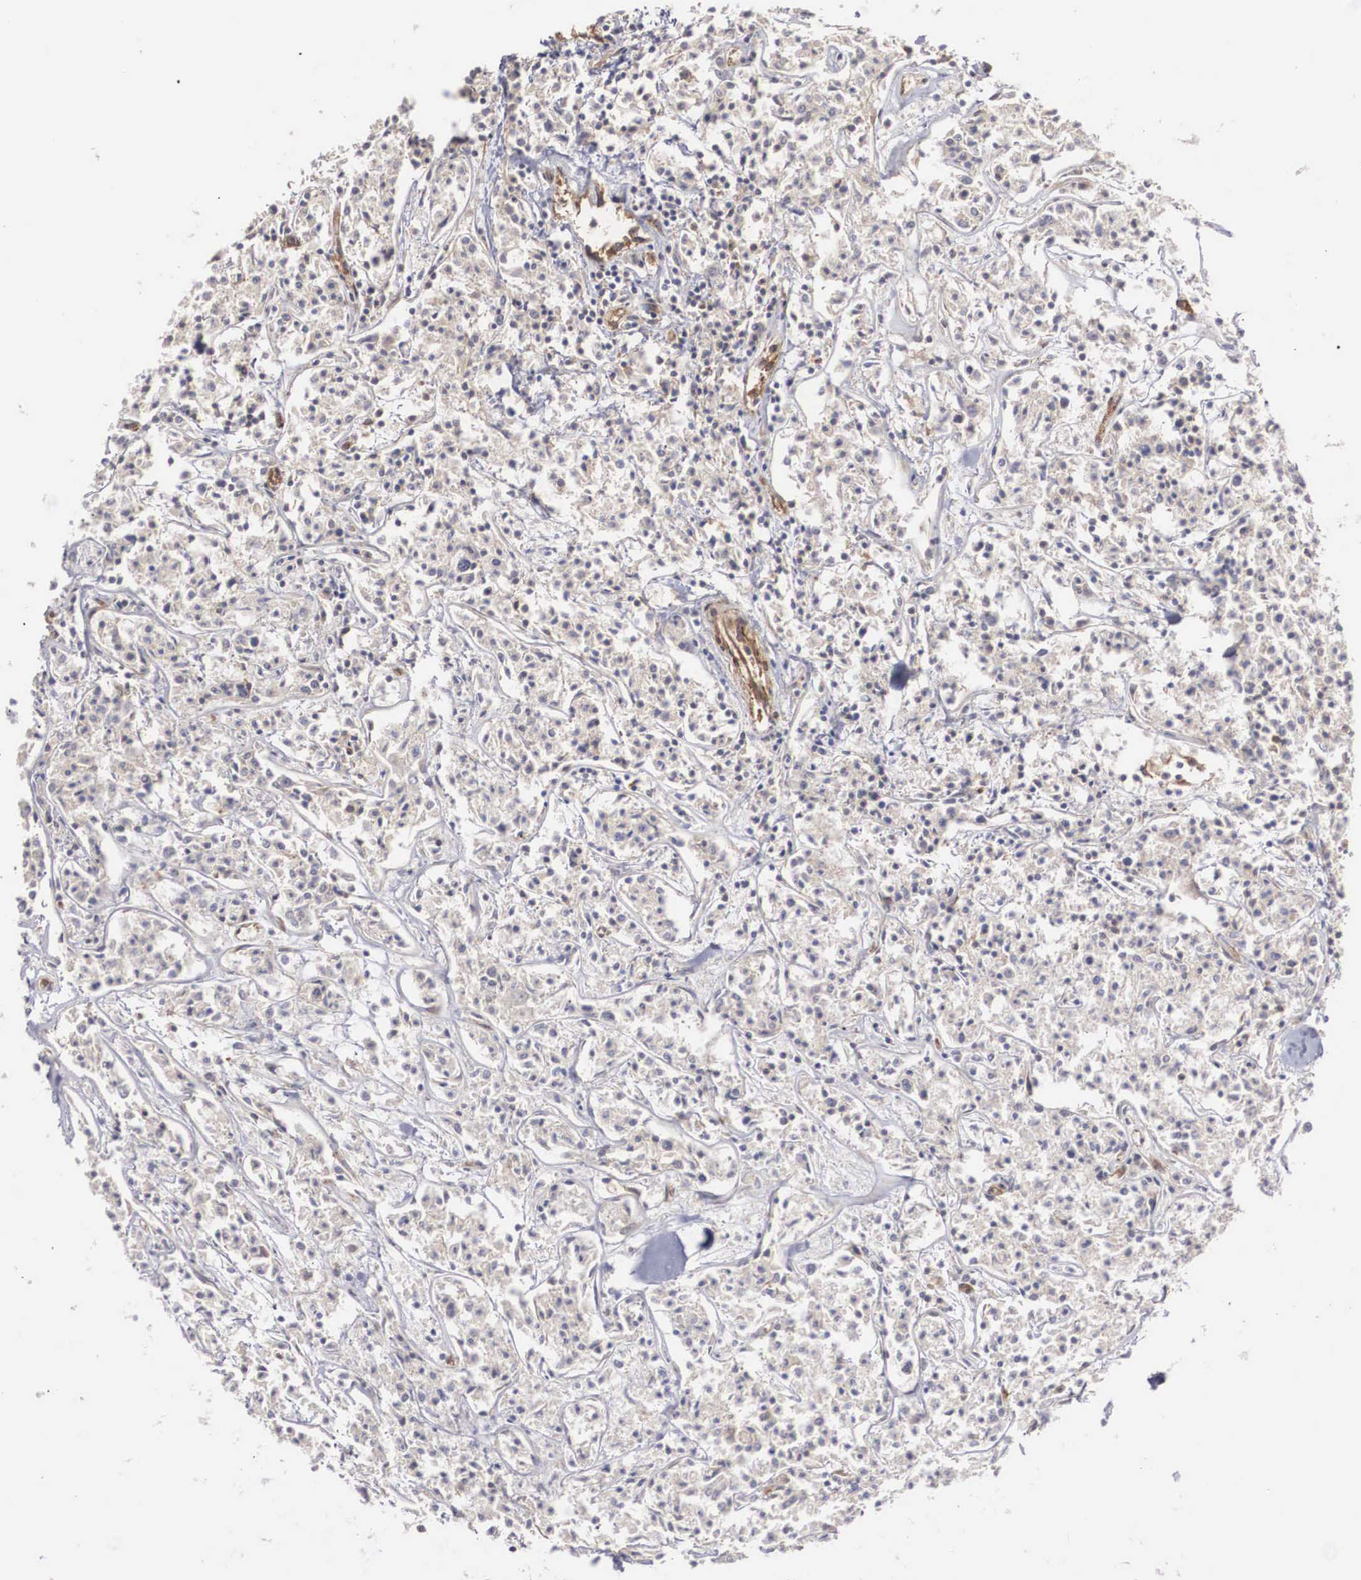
{"staining": {"intensity": "weak", "quantity": "25%-75%", "location": "cytoplasmic/membranous"}, "tissue": "lymphoma", "cell_type": "Tumor cells", "image_type": "cancer", "snomed": [{"axis": "morphology", "description": "Malignant lymphoma, non-Hodgkin's type, Low grade"}, {"axis": "topography", "description": "Small intestine"}], "caption": "Lymphoma was stained to show a protein in brown. There is low levels of weak cytoplasmic/membranous staining in approximately 25%-75% of tumor cells. The protein is stained brown, and the nuclei are stained in blue (DAB IHC with brightfield microscopy, high magnification).", "gene": "ARMCX4", "patient": {"sex": "female", "age": 59}}